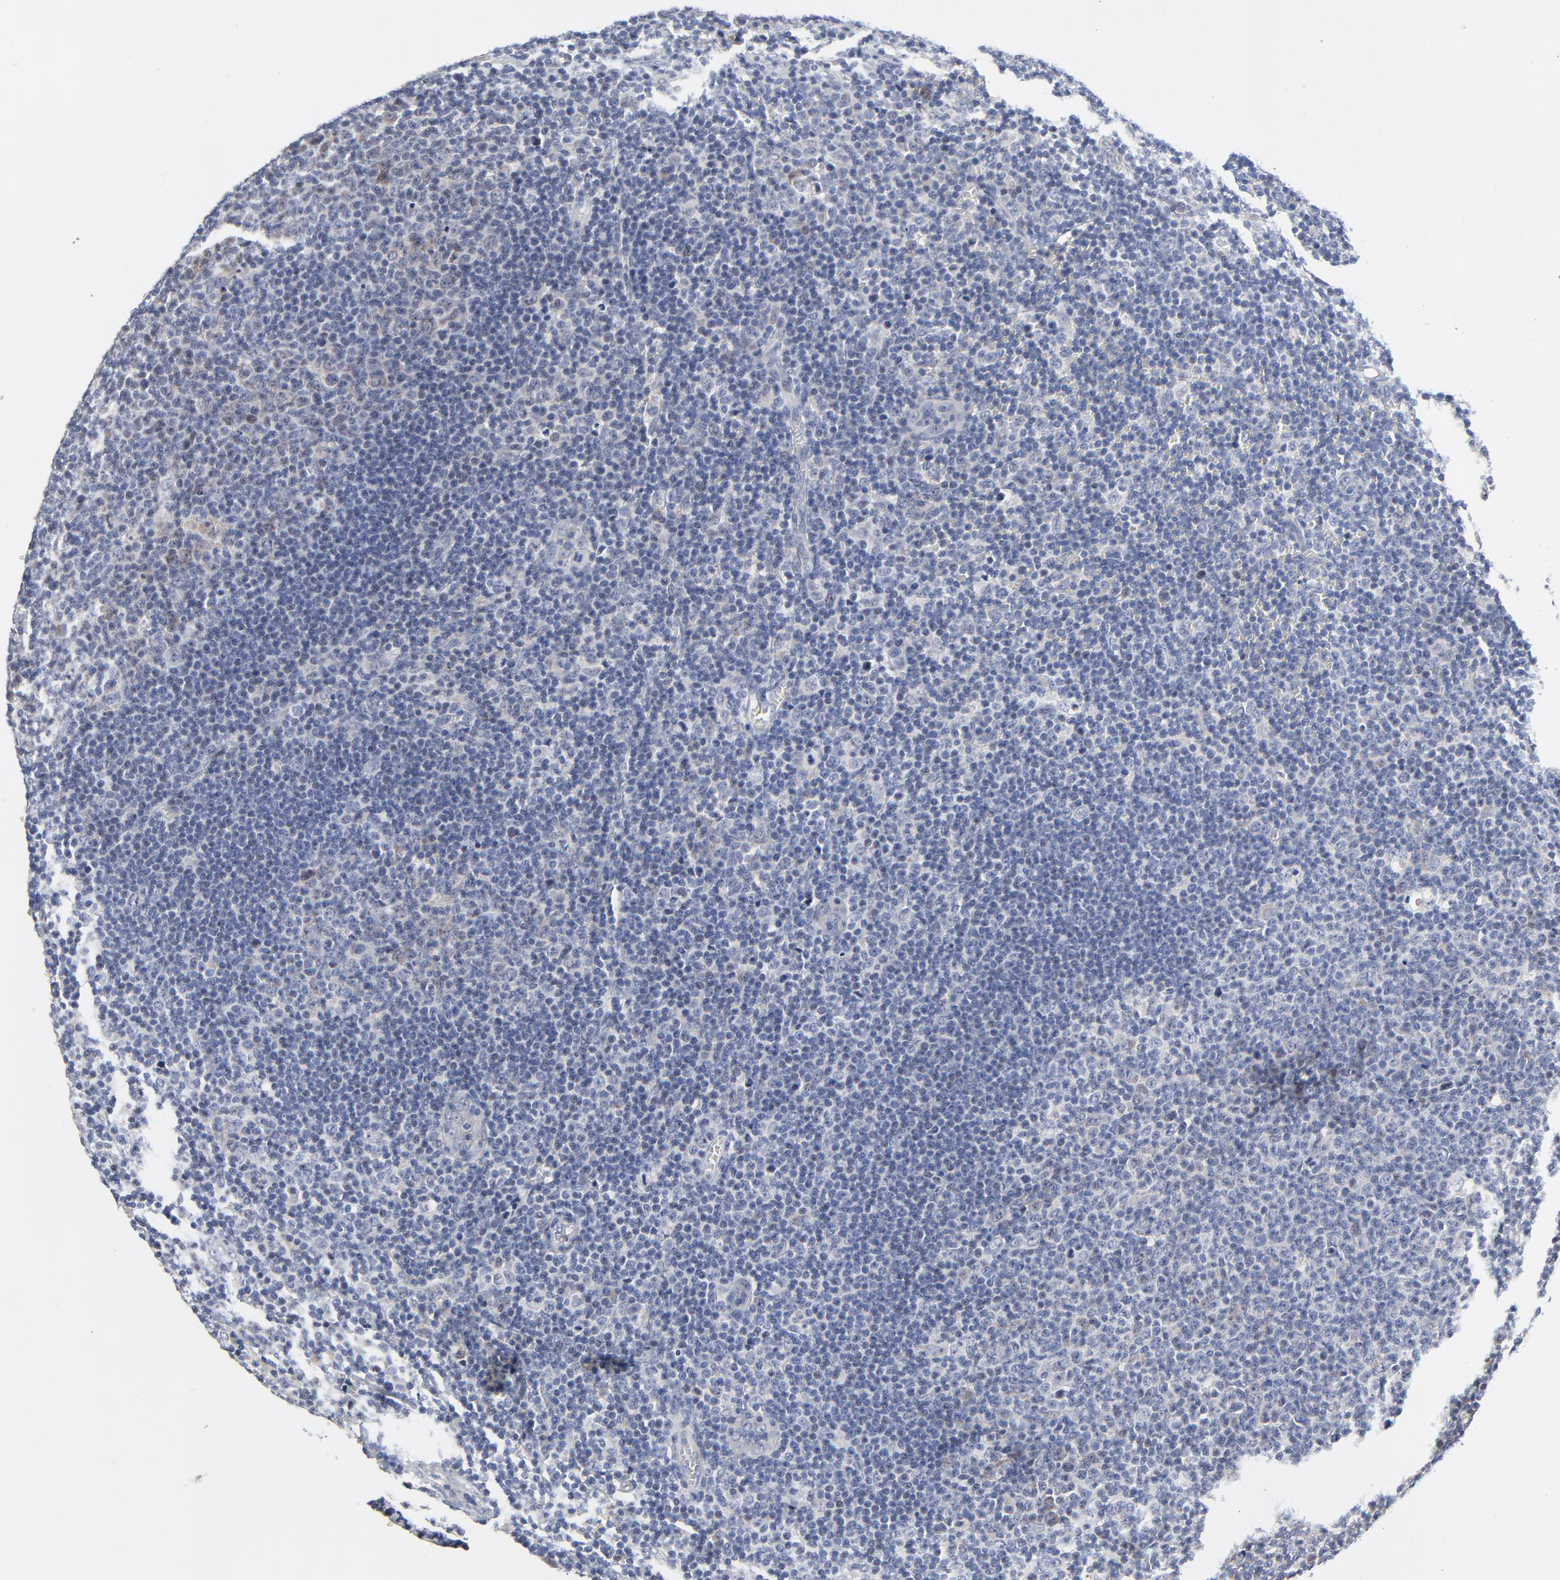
{"staining": {"intensity": "negative", "quantity": "none", "location": "none"}, "tissue": "lymphoma", "cell_type": "Tumor cells", "image_type": "cancer", "snomed": [{"axis": "morphology", "description": "Malignant lymphoma, non-Hodgkin's type, Low grade"}, {"axis": "topography", "description": "Lymph node"}], "caption": "IHC of malignant lymphoma, non-Hodgkin's type (low-grade) exhibits no staining in tumor cells.", "gene": "NLGN3", "patient": {"sex": "male", "age": 74}}